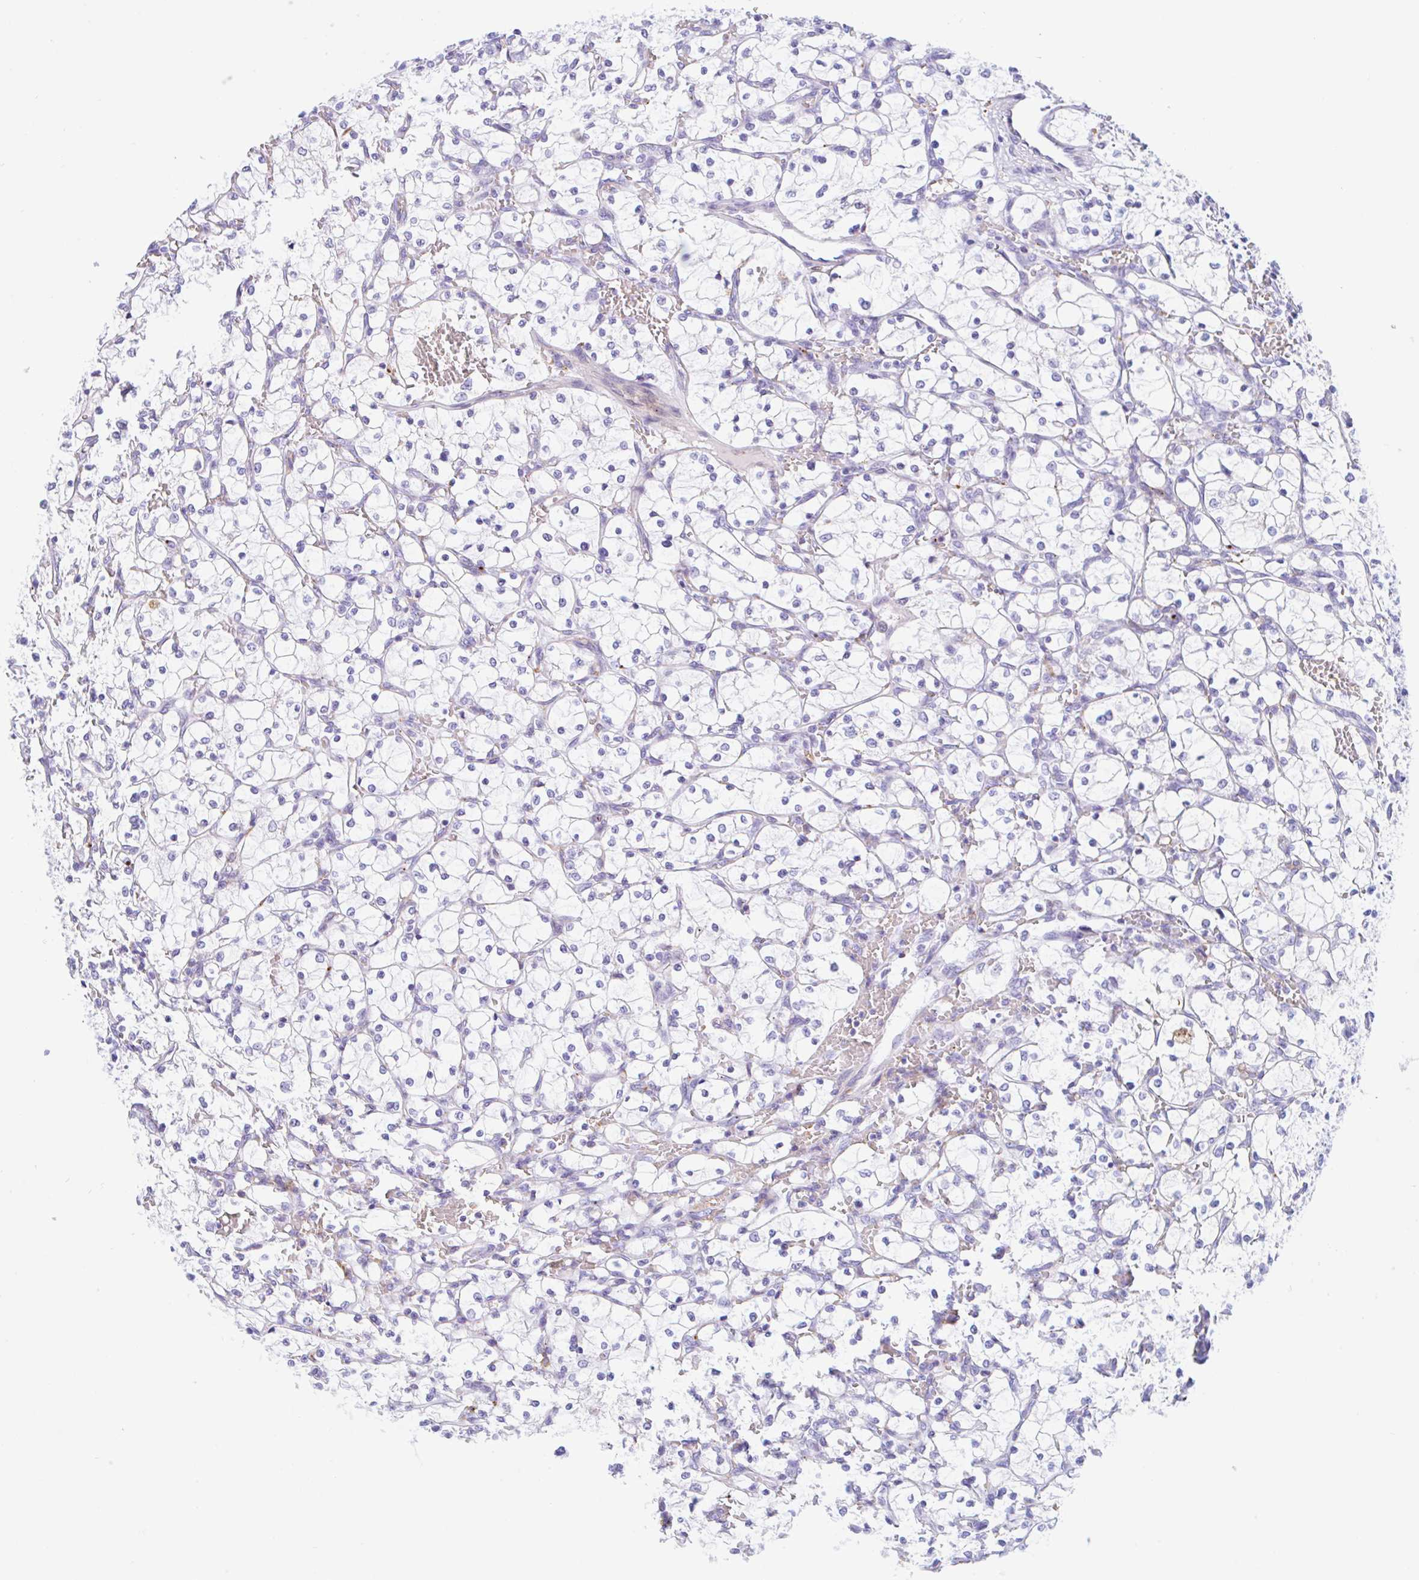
{"staining": {"intensity": "negative", "quantity": "none", "location": "none"}, "tissue": "renal cancer", "cell_type": "Tumor cells", "image_type": "cancer", "snomed": [{"axis": "morphology", "description": "Adenocarcinoma, NOS"}, {"axis": "topography", "description": "Kidney"}], "caption": "DAB immunohistochemical staining of human renal cancer demonstrates no significant staining in tumor cells.", "gene": "ANKRD9", "patient": {"sex": "female", "age": 69}}